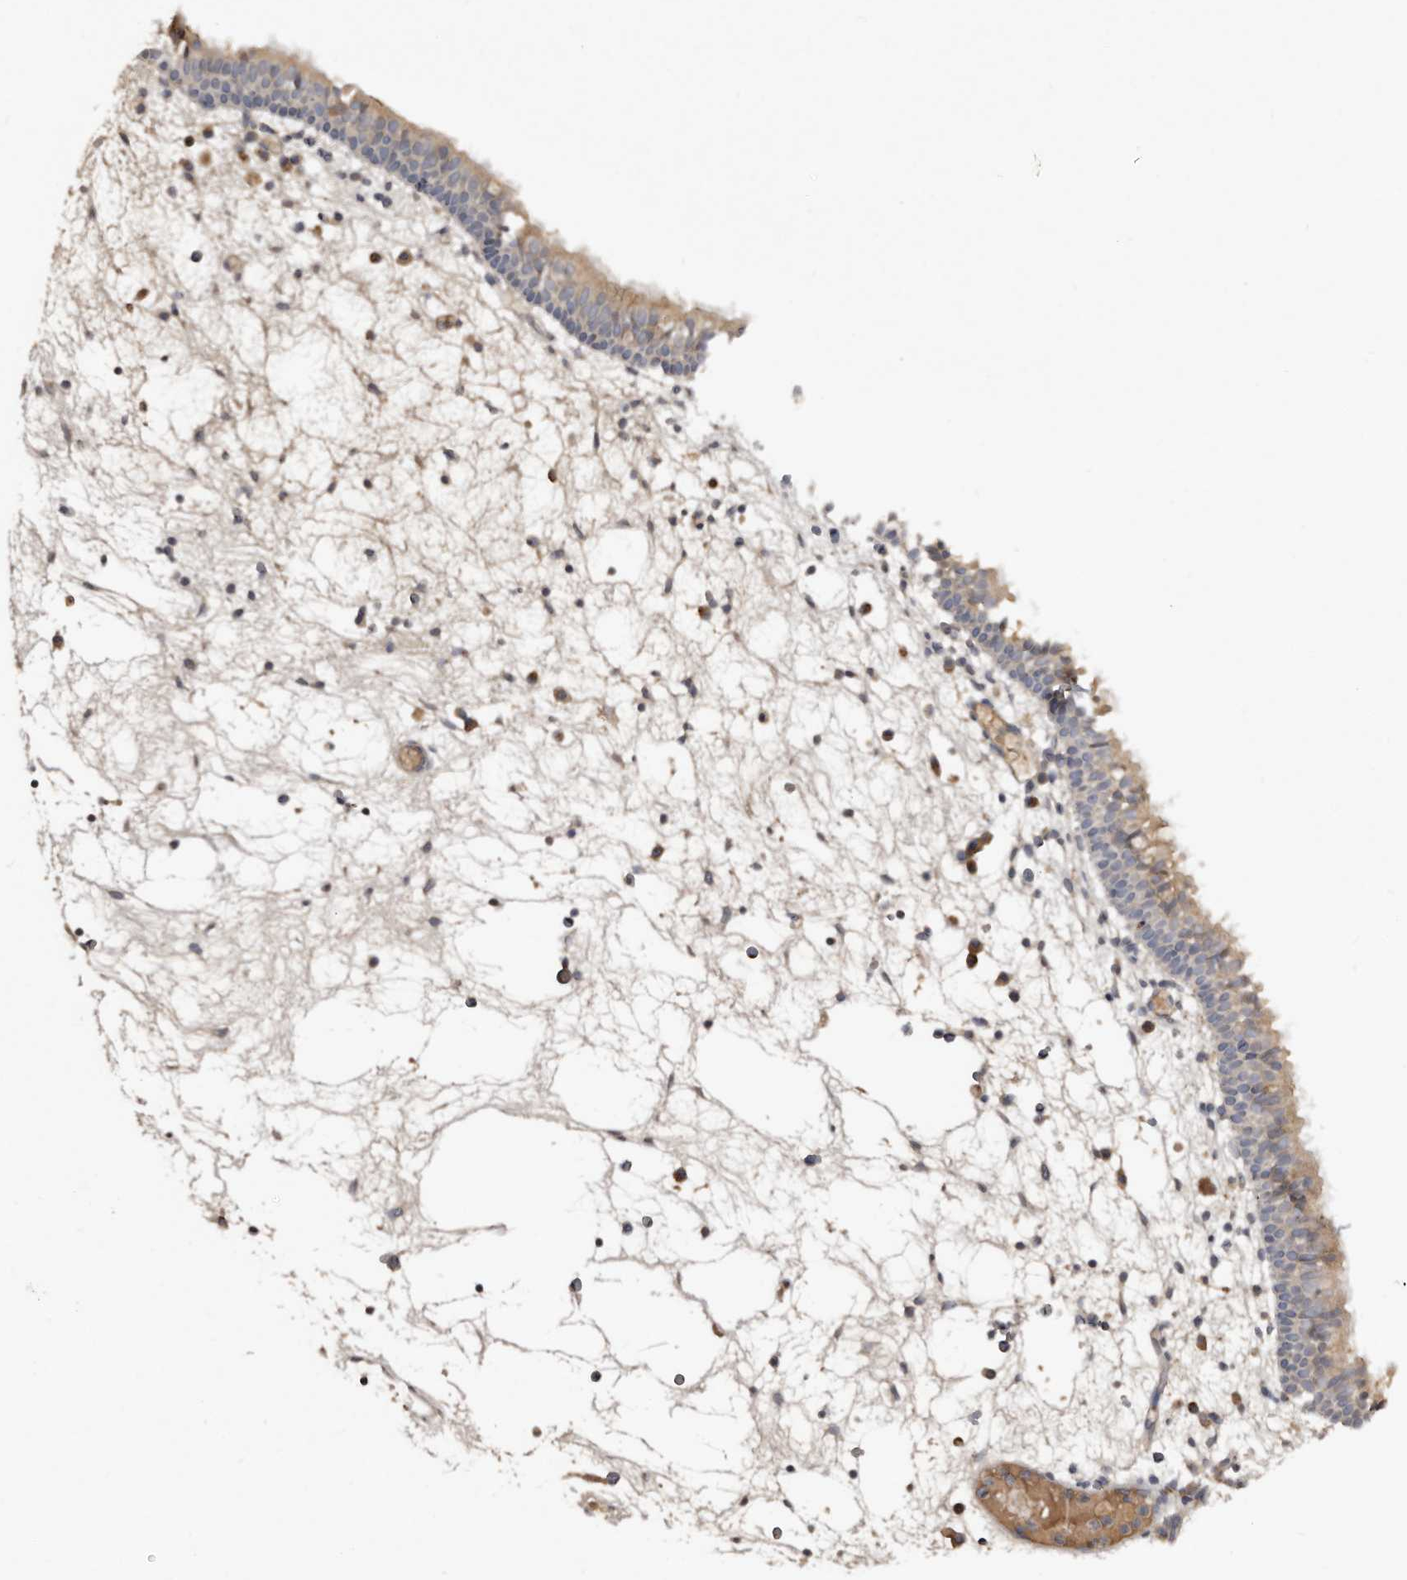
{"staining": {"intensity": "moderate", "quantity": "25%-75%", "location": "cytoplasmic/membranous"}, "tissue": "nasopharynx", "cell_type": "Respiratory epithelial cells", "image_type": "normal", "snomed": [{"axis": "morphology", "description": "Normal tissue, NOS"}, {"axis": "morphology", "description": "Inflammation, NOS"}, {"axis": "morphology", "description": "Malignant melanoma, Metastatic site"}, {"axis": "topography", "description": "Nasopharynx"}], "caption": "Respiratory epithelial cells demonstrate medium levels of moderate cytoplasmic/membranous positivity in approximately 25%-75% of cells in normal human nasopharynx.", "gene": "SLC39A2", "patient": {"sex": "male", "age": 70}}